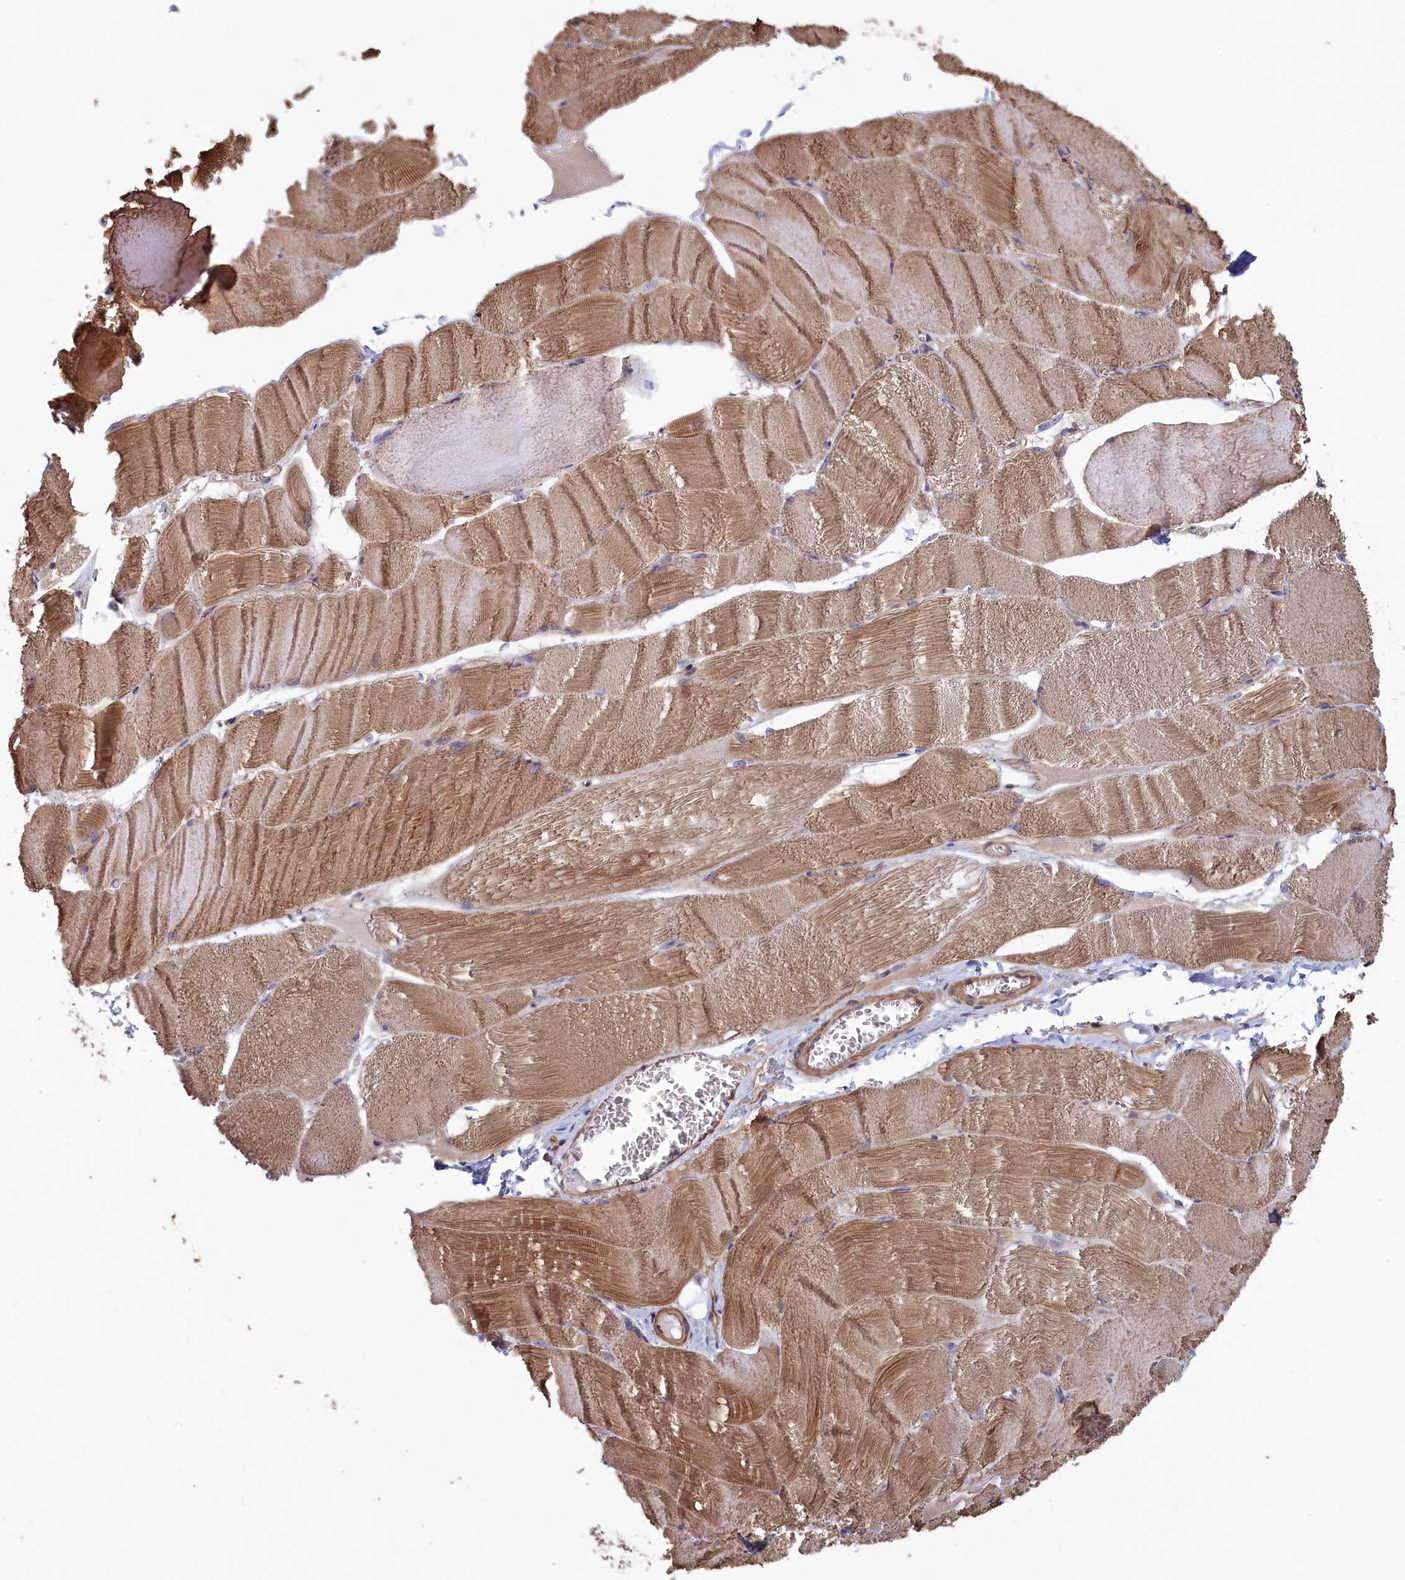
{"staining": {"intensity": "moderate", "quantity": ">75%", "location": "cytoplasmic/membranous"}, "tissue": "skeletal muscle", "cell_type": "Myocytes", "image_type": "normal", "snomed": [{"axis": "morphology", "description": "Normal tissue, NOS"}, {"axis": "morphology", "description": "Basal cell carcinoma"}, {"axis": "topography", "description": "Skeletal muscle"}], "caption": "Immunohistochemistry histopathology image of normal skeletal muscle: human skeletal muscle stained using IHC exhibits medium levels of moderate protein expression localized specifically in the cytoplasmic/membranous of myocytes, appearing as a cytoplasmic/membranous brown color.", "gene": "RILPL1", "patient": {"sex": "female", "age": 64}}